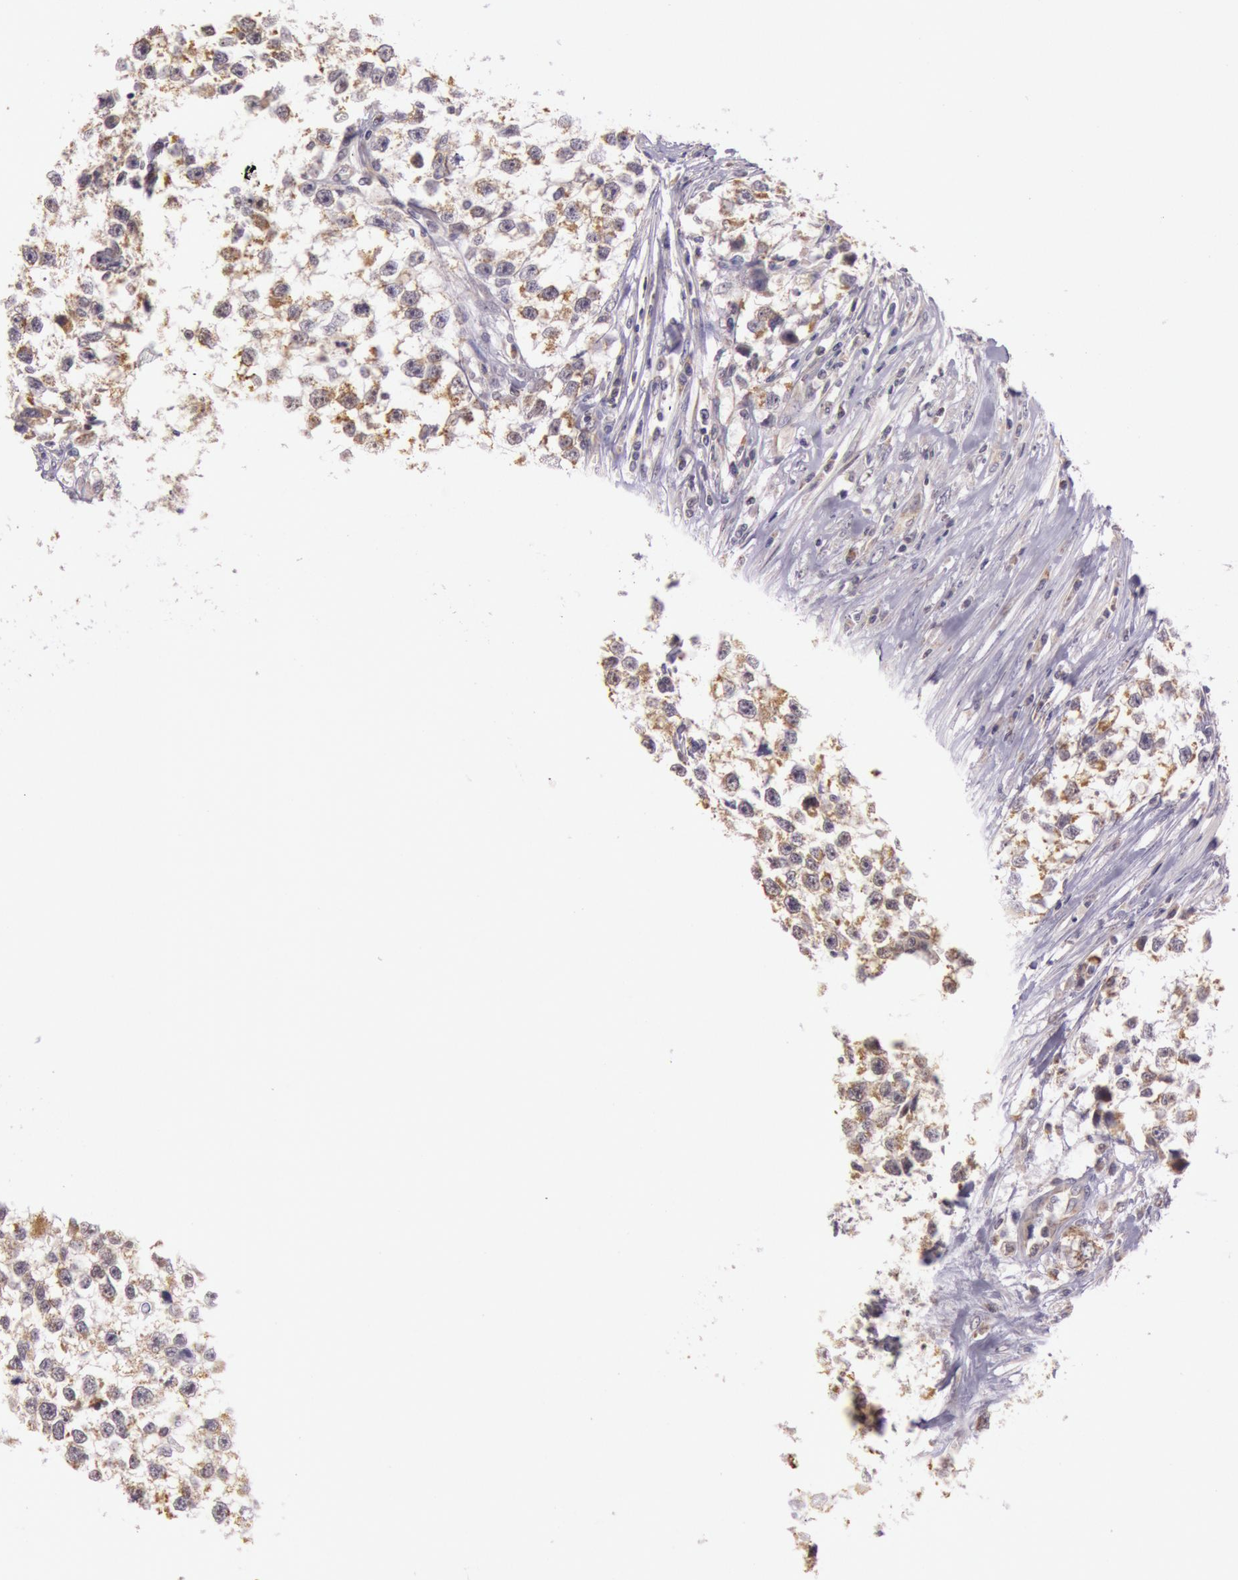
{"staining": {"intensity": "moderate", "quantity": ">75%", "location": "cytoplasmic/membranous"}, "tissue": "testis cancer", "cell_type": "Tumor cells", "image_type": "cancer", "snomed": [{"axis": "morphology", "description": "Seminoma, NOS"}, {"axis": "morphology", "description": "Carcinoma, Embryonal, NOS"}, {"axis": "topography", "description": "Testis"}], "caption": "Tumor cells show medium levels of moderate cytoplasmic/membranous expression in approximately >75% of cells in seminoma (testis). (IHC, brightfield microscopy, high magnification).", "gene": "CDK16", "patient": {"sex": "male", "age": 30}}